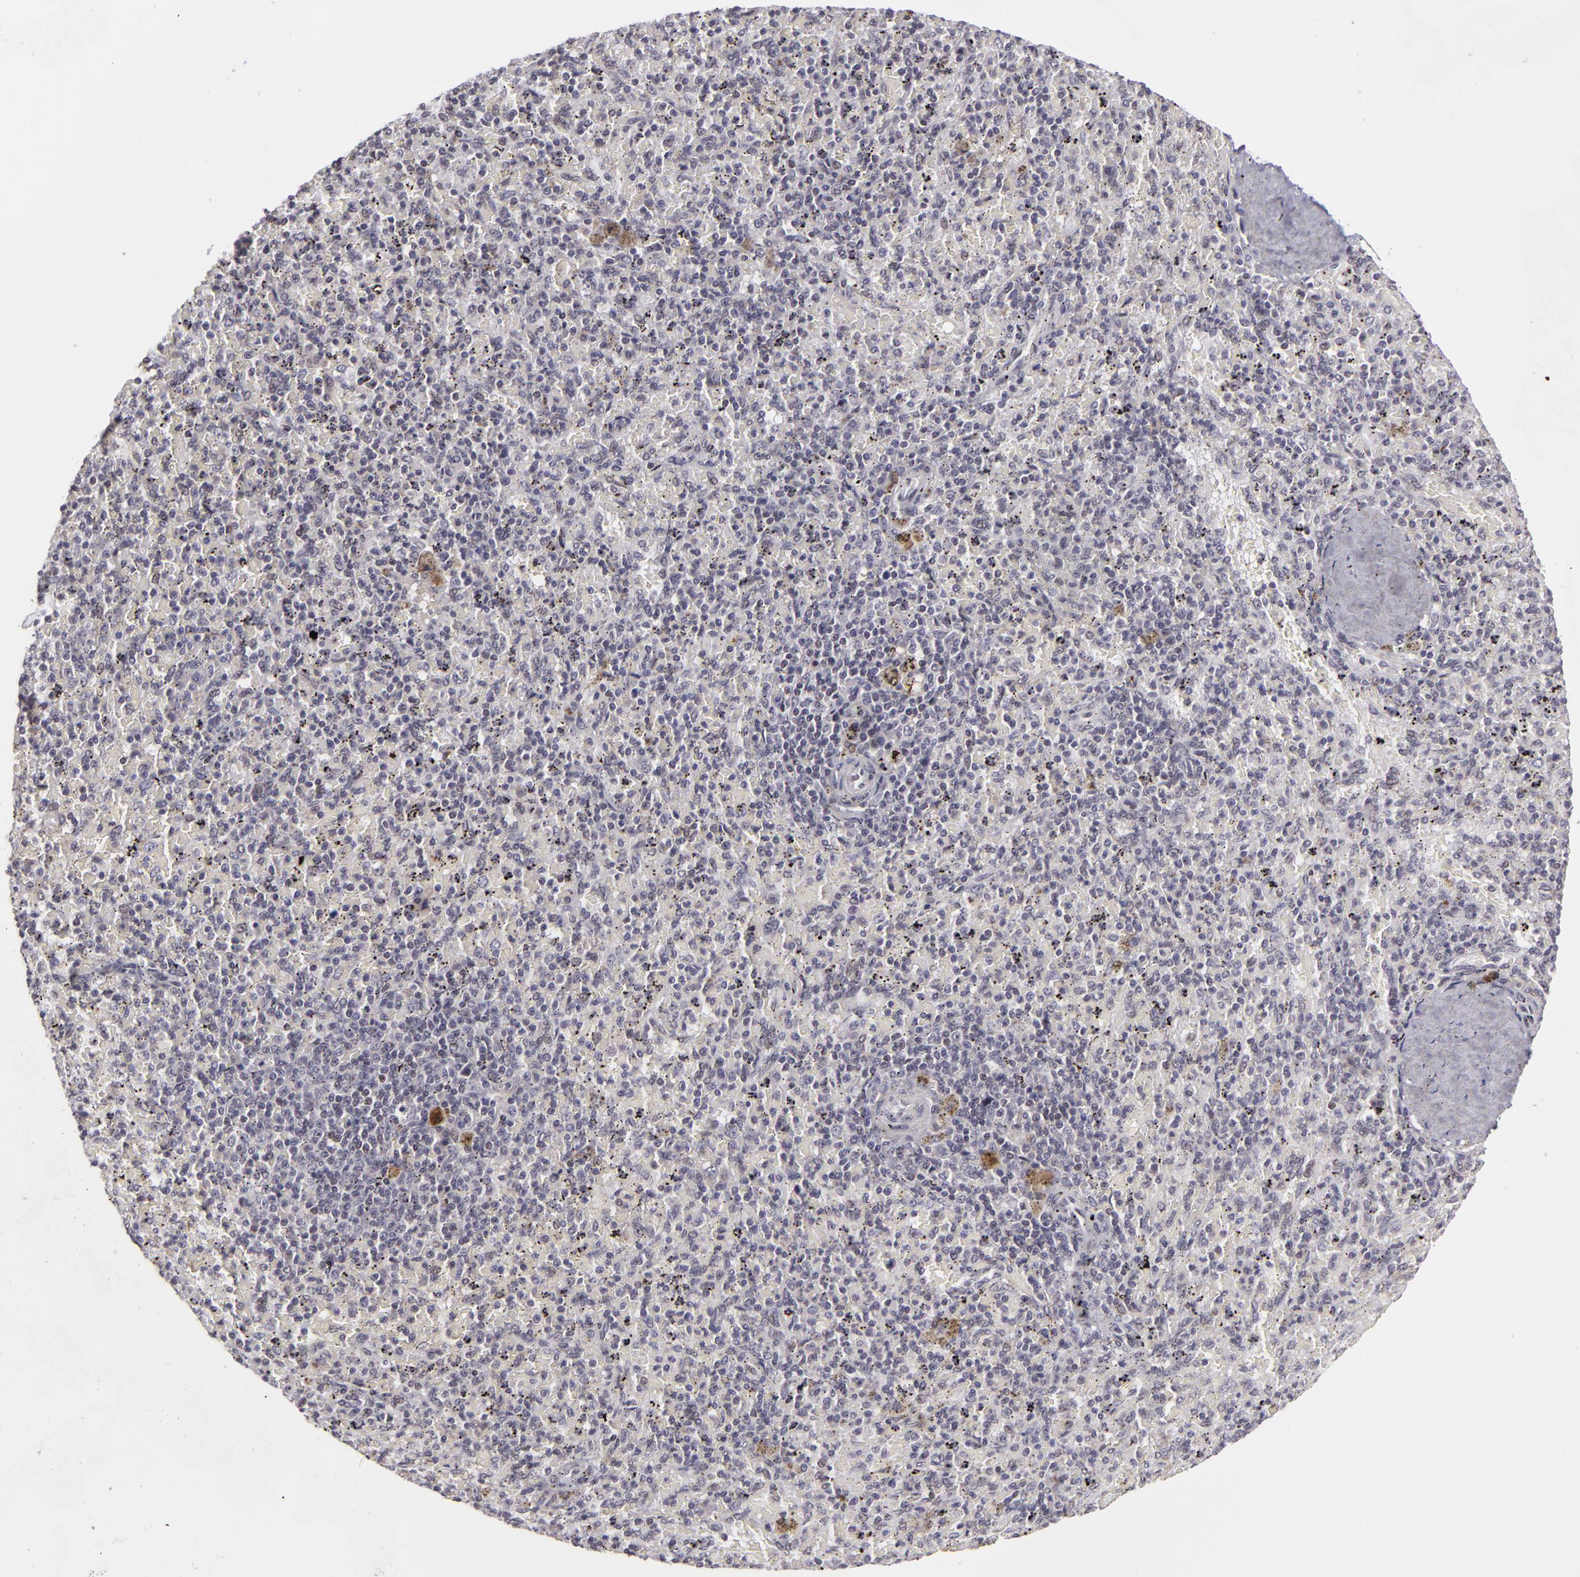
{"staining": {"intensity": "negative", "quantity": "none", "location": "none"}, "tissue": "spleen", "cell_type": "Cells in red pulp", "image_type": "normal", "snomed": [{"axis": "morphology", "description": "Normal tissue, NOS"}, {"axis": "topography", "description": "Spleen"}], "caption": "Spleen was stained to show a protein in brown. There is no significant positivity in cells in red pulp. The staining is performed using DAB brown chromogen with nuclei counter-stained in using hematoxylin.", "gene": "RRP7A", "patient": {"sex": "female", "age": 43}}